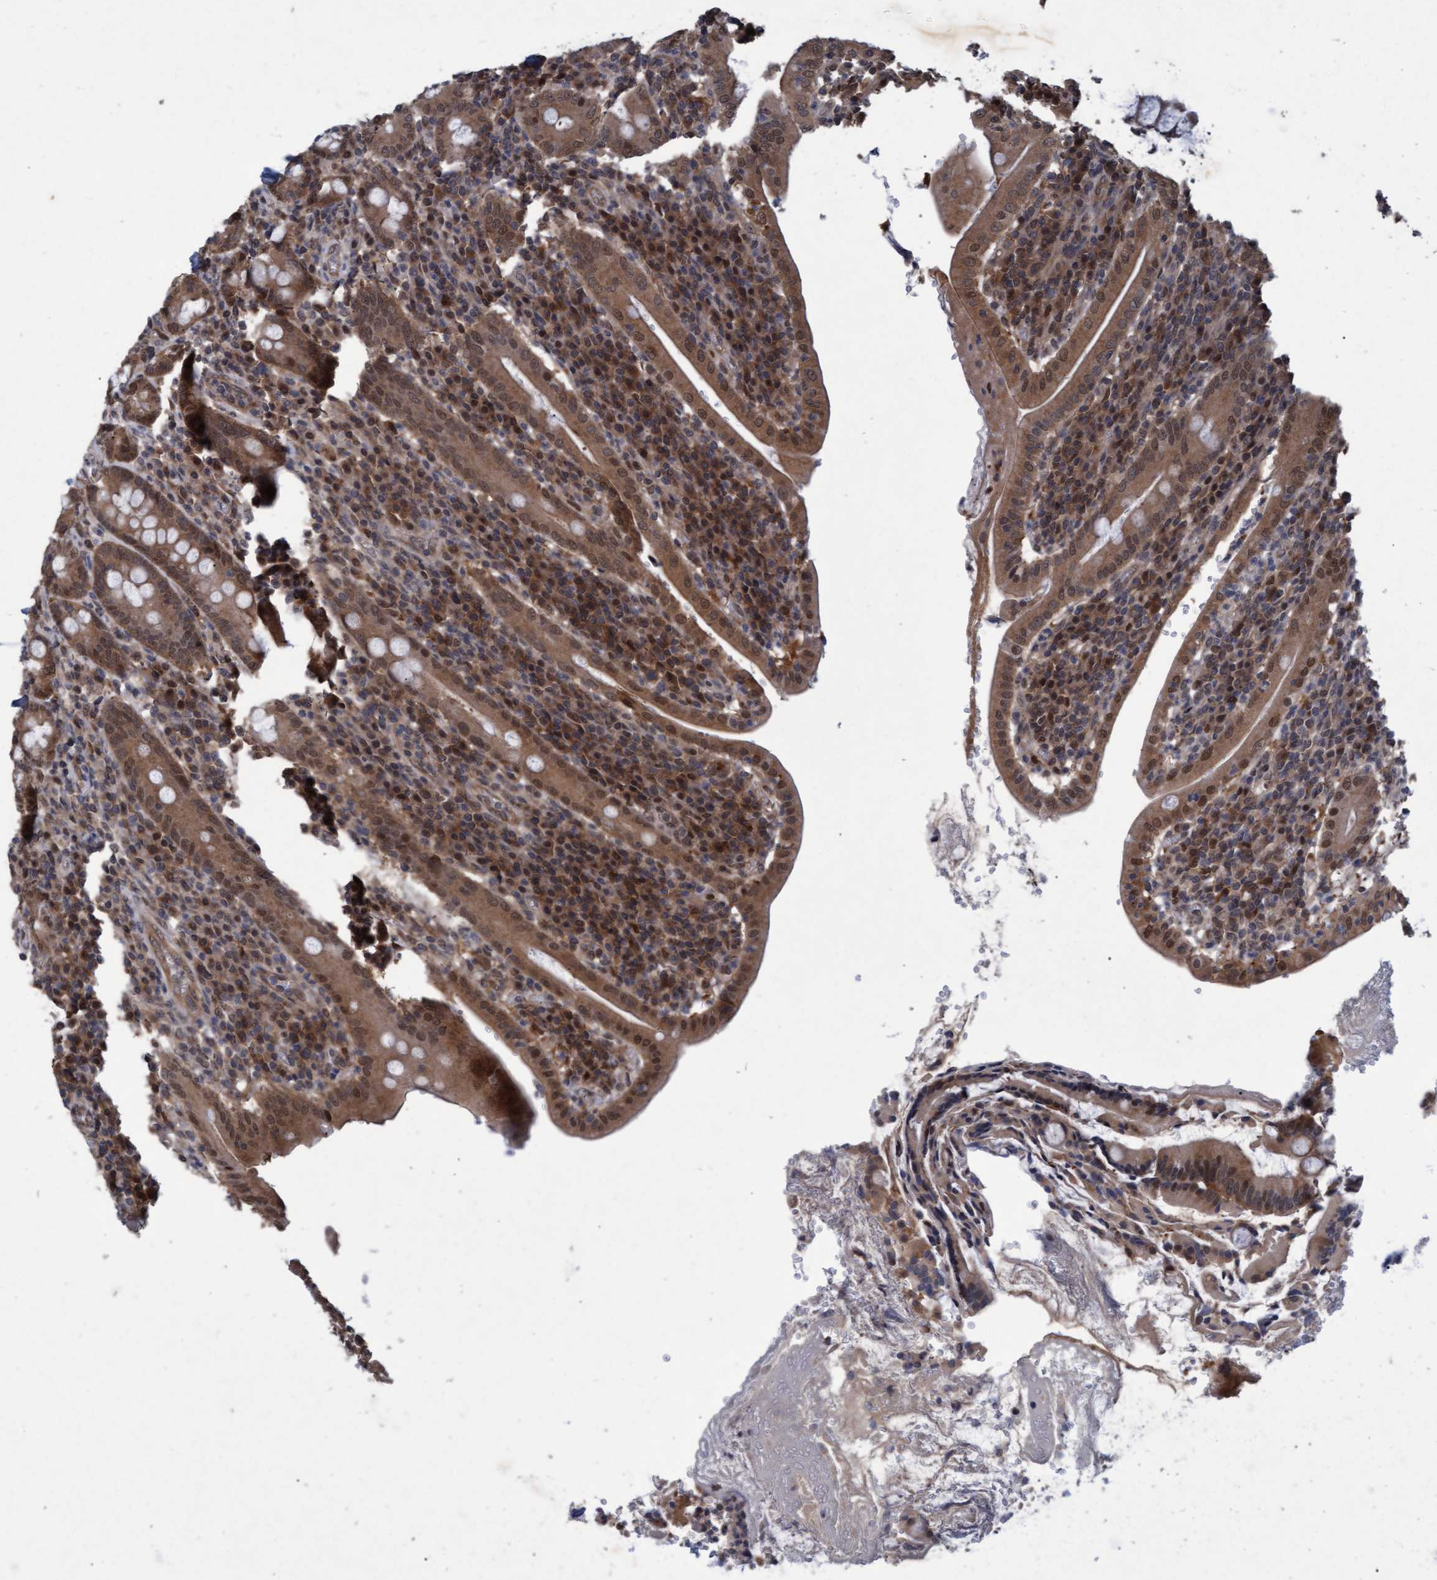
{"staining": {"intensity": "strong", "quantity": ">75%", "location": "cytoplasmic/membranous,nuclear"}, "tissue": "duodenum", "cell_type": "Glandular cells", "image_type": "normal", "snomed": [{"axis": "morphology", "description": "Normal tissue, NOS"}, {"axis": "morphology", "description": "Adenocarcinoma, NOS"}, {"axis": "topography", "description": "Pancreas"}, {"axis": "topography", "description": "Duodenum"}], "caption": "DAB immunohistochemical staining of normal duodenum demonstrates strong cytoplasmic/membranous,nuclear protein positivity in about >75% of glandular cells.", "gene": "PSMB6", "patient": {"sex": "male", "age": 50}}